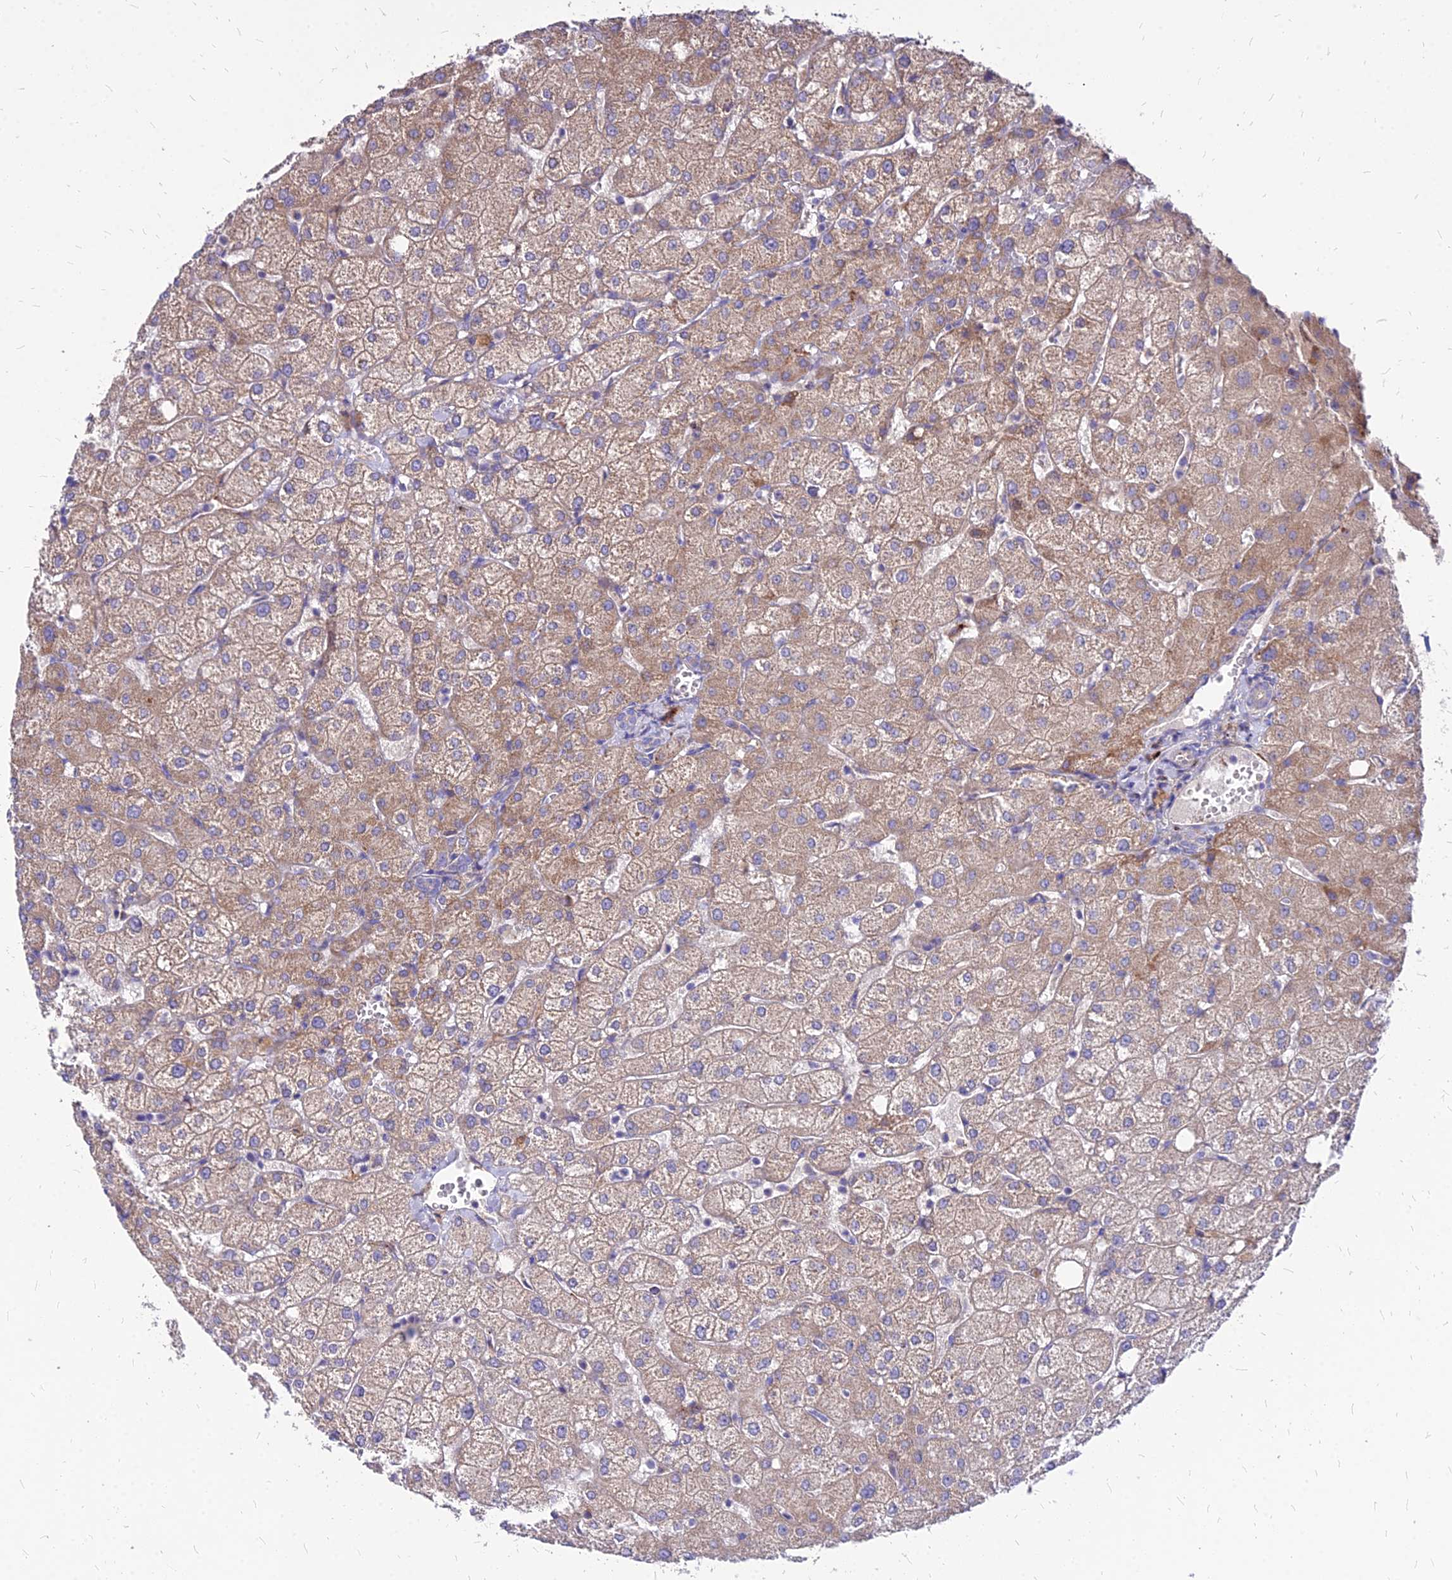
{"staining": {"intensity": "negative", "quantity": "none", "location": "none"}, "tissue": "liver", "cell_type": "Cholangiocytes", "image_type": "normal", "snomed": [{"axis": "morphology", "description": "Normal tissue, NOS"}, {"axis": "topography", "description": "Liver"}], "caption": "IHC of benign human liver demonstrates no positivity in cholangiocytes.", "gene": "COMMD10", "patient": {"sex": "female", "age": 54}}